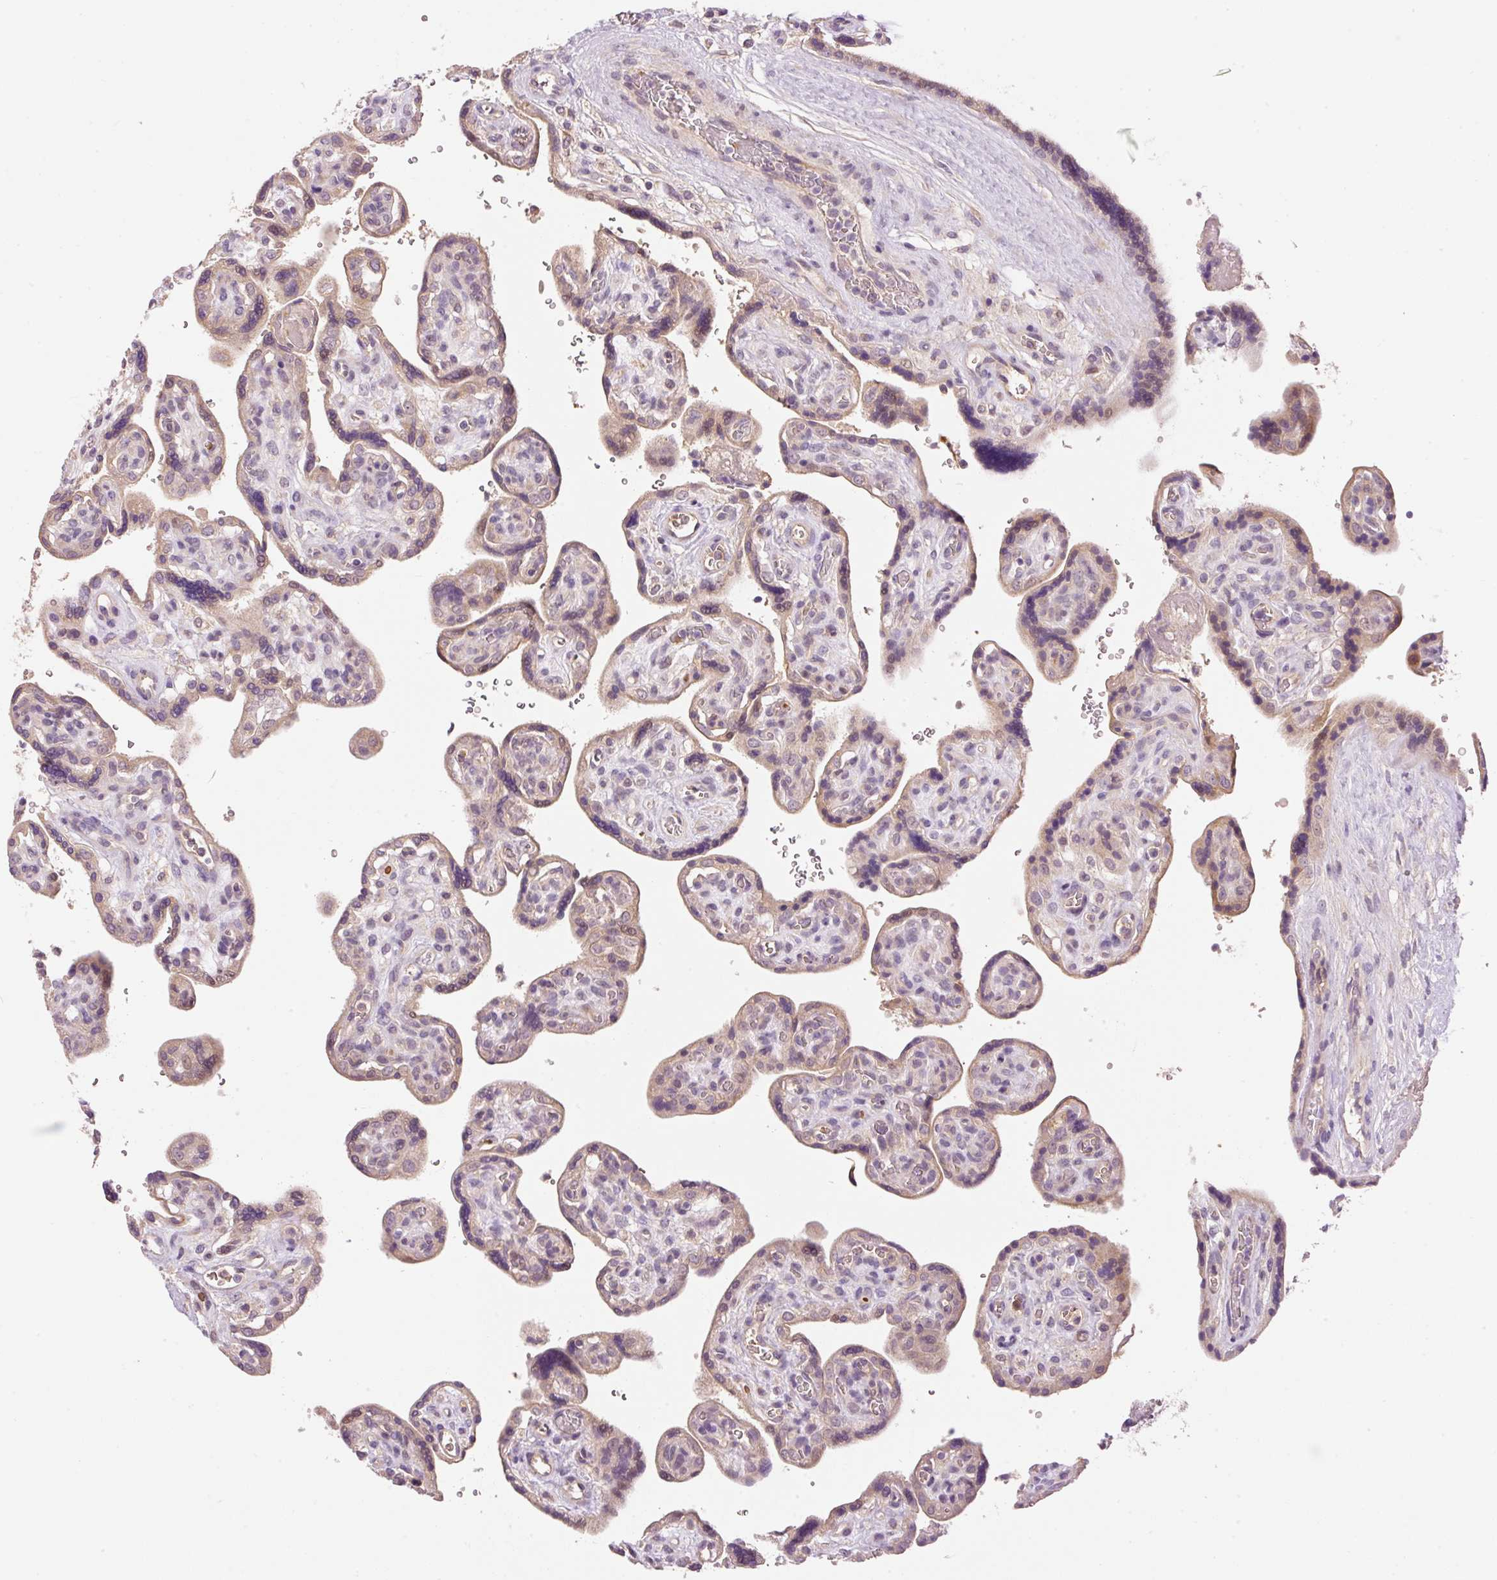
{"staining": {"intensity": "moderate", "quantity": "25%-75%", "location": "cytoplasmic/membranous,nuclear"}, "tissue": "placenta", "cell_type": "Decidual cells", "image_type": "normal", "snomed": [{"axis": "morphology", "description": "Normal tissue, NOS"}, {"axis": "topography", "description": "Placenta"}], "caption": "A histopathology image of placenta stained for a protein shows moderate cytoplasmic/membranous,nuclear brown staining in decidual cells. The staining is performed using DAB brown chromogen to label protein expression. The nuclei are counter-stained blue using hematoxylin.", "gene": "CMTM8", "patient": {"sex": "female", "age": 39}}